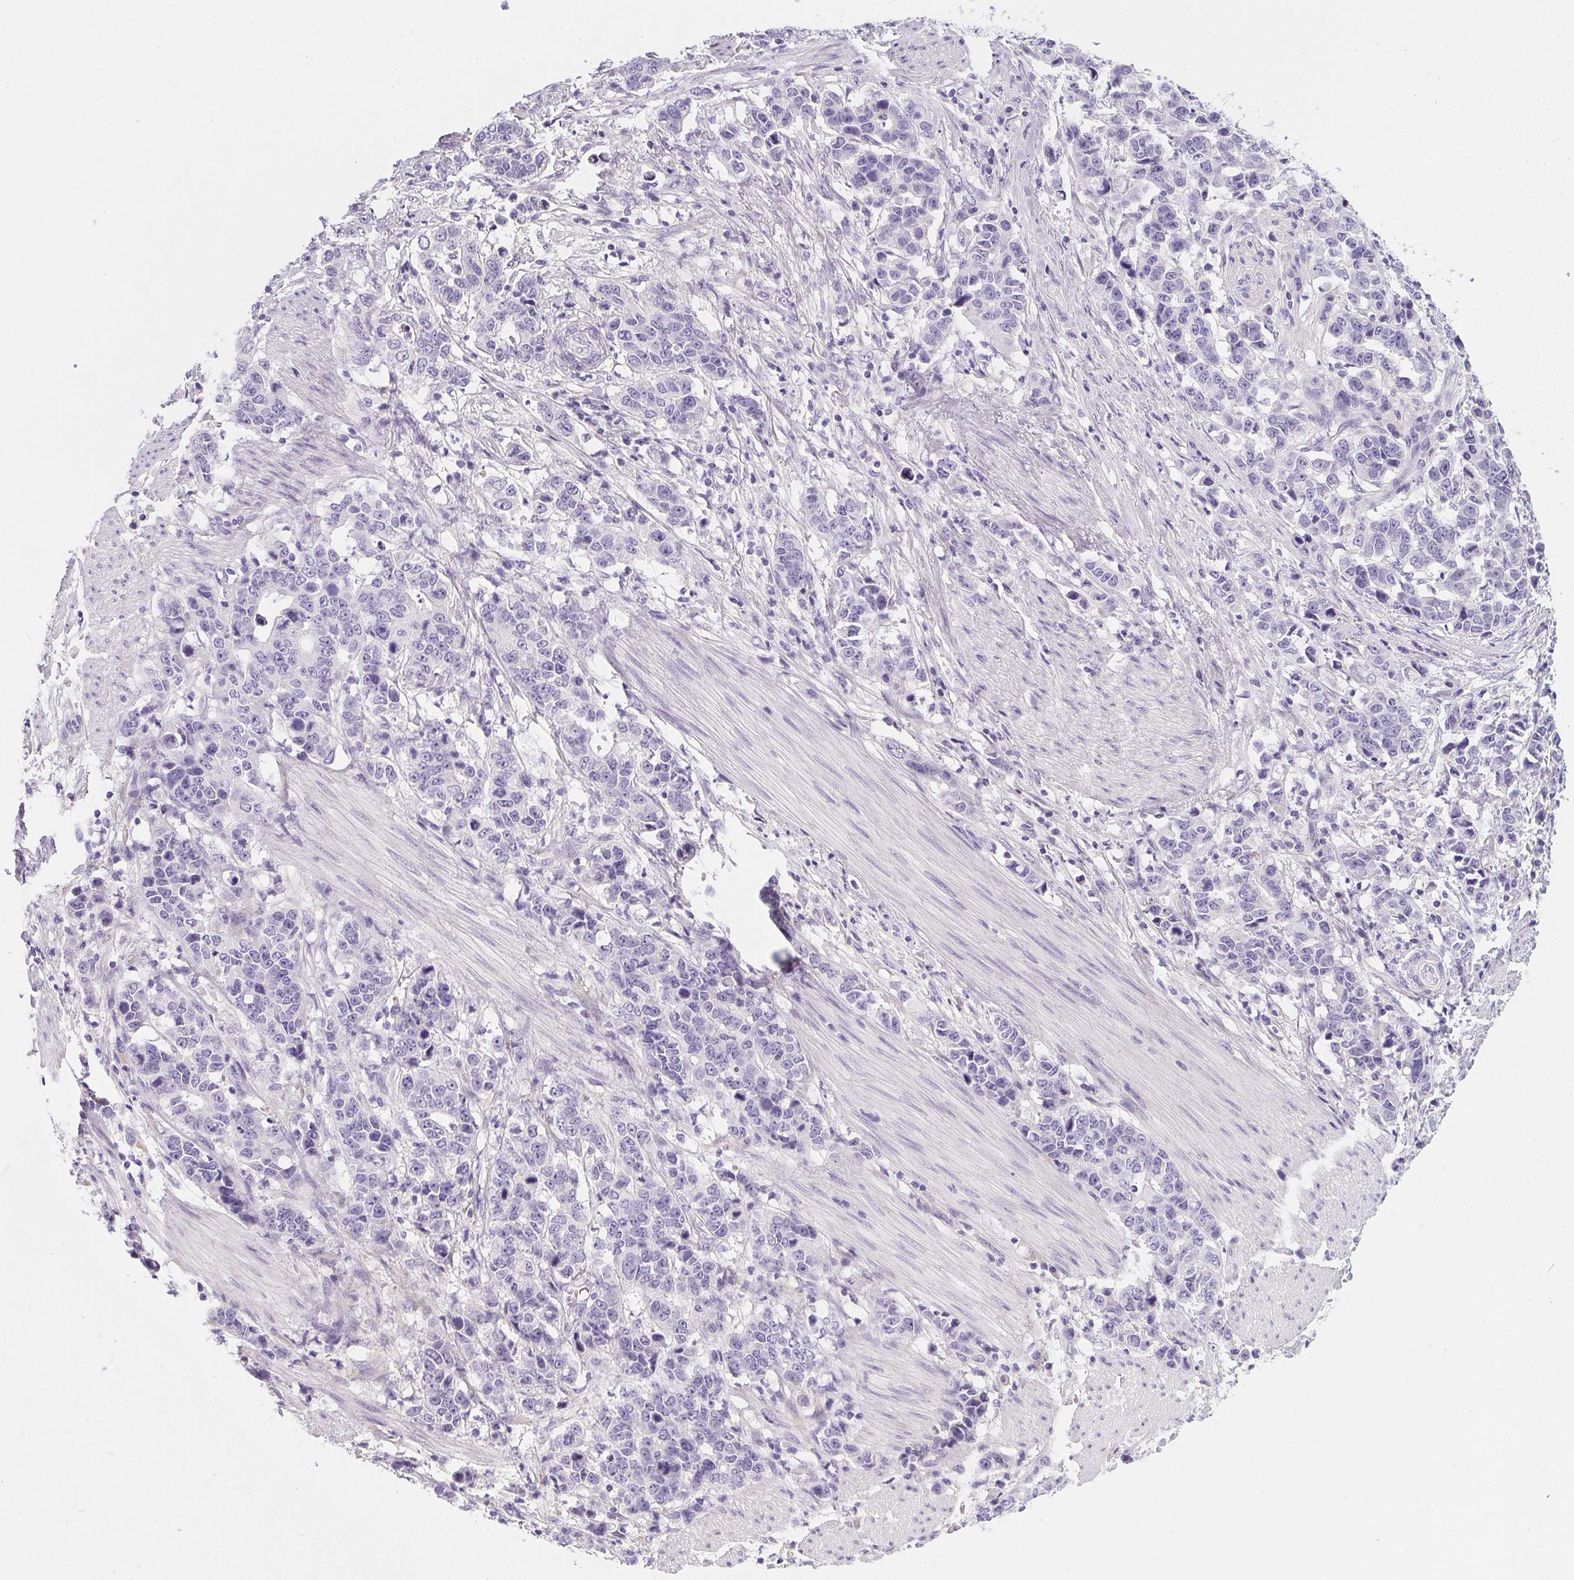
{"staining": {"intensity": "negative", "quantity": "none", "location": "none"}, "tissue": "stomach cancer", "cell_type": "Tumor cells", "image_type": "cancer", "snomed": [{"axis": "morphology", "description": "Adenocarcinoma, NOS"}, {"axis": "topography", "description": "Stomach, upper"}], "caption": "A micrograph of adenocarcinoma (stomach) stained for a protein shows no brown staining in tumor cells.", "gene": "MAP1A", "patient": {"sex": "male", "age": 69}}